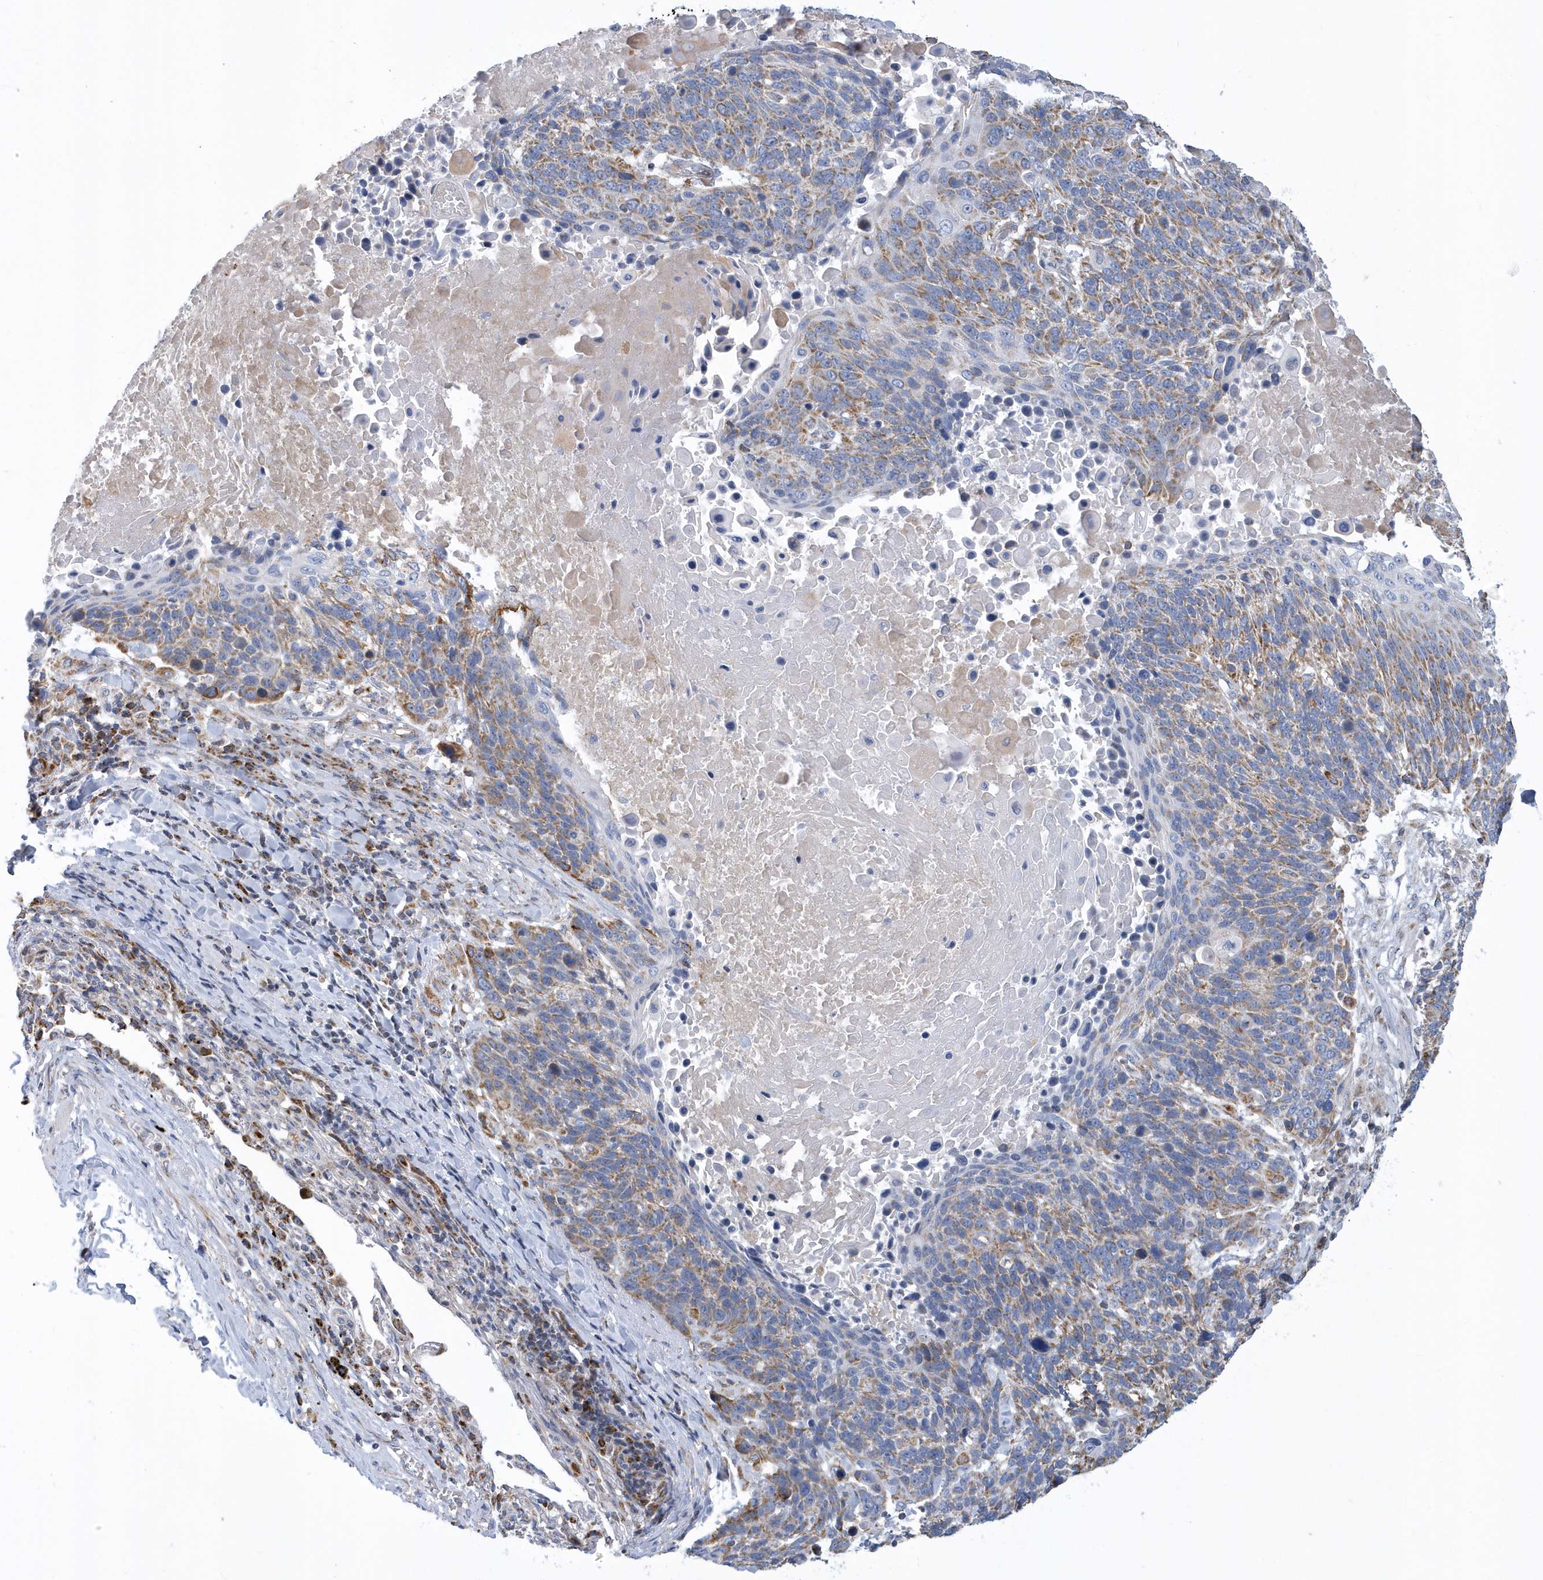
{"staining": {"intensity": "moderate", "quantity": ">75%", "location": "cytoplasmic/membranous"}, "tissue": "lung cancer", "cell_type": "Tumor cells", "image_type": "cancer", "snomed": [{"axis": "morphology", "description": "Squamous cell carcinoma, NOS"}, {"axis": "topography", "description": "Lung"}], "caption": "A micrograph of lung cancer (squamous cell carcinoma) stained for a protein exhibits moderate cytoplasmic/membranous brown staining in tumor cells.", "gene": "VWA5B2", "patient": {"sex": "male", "age": 66}}